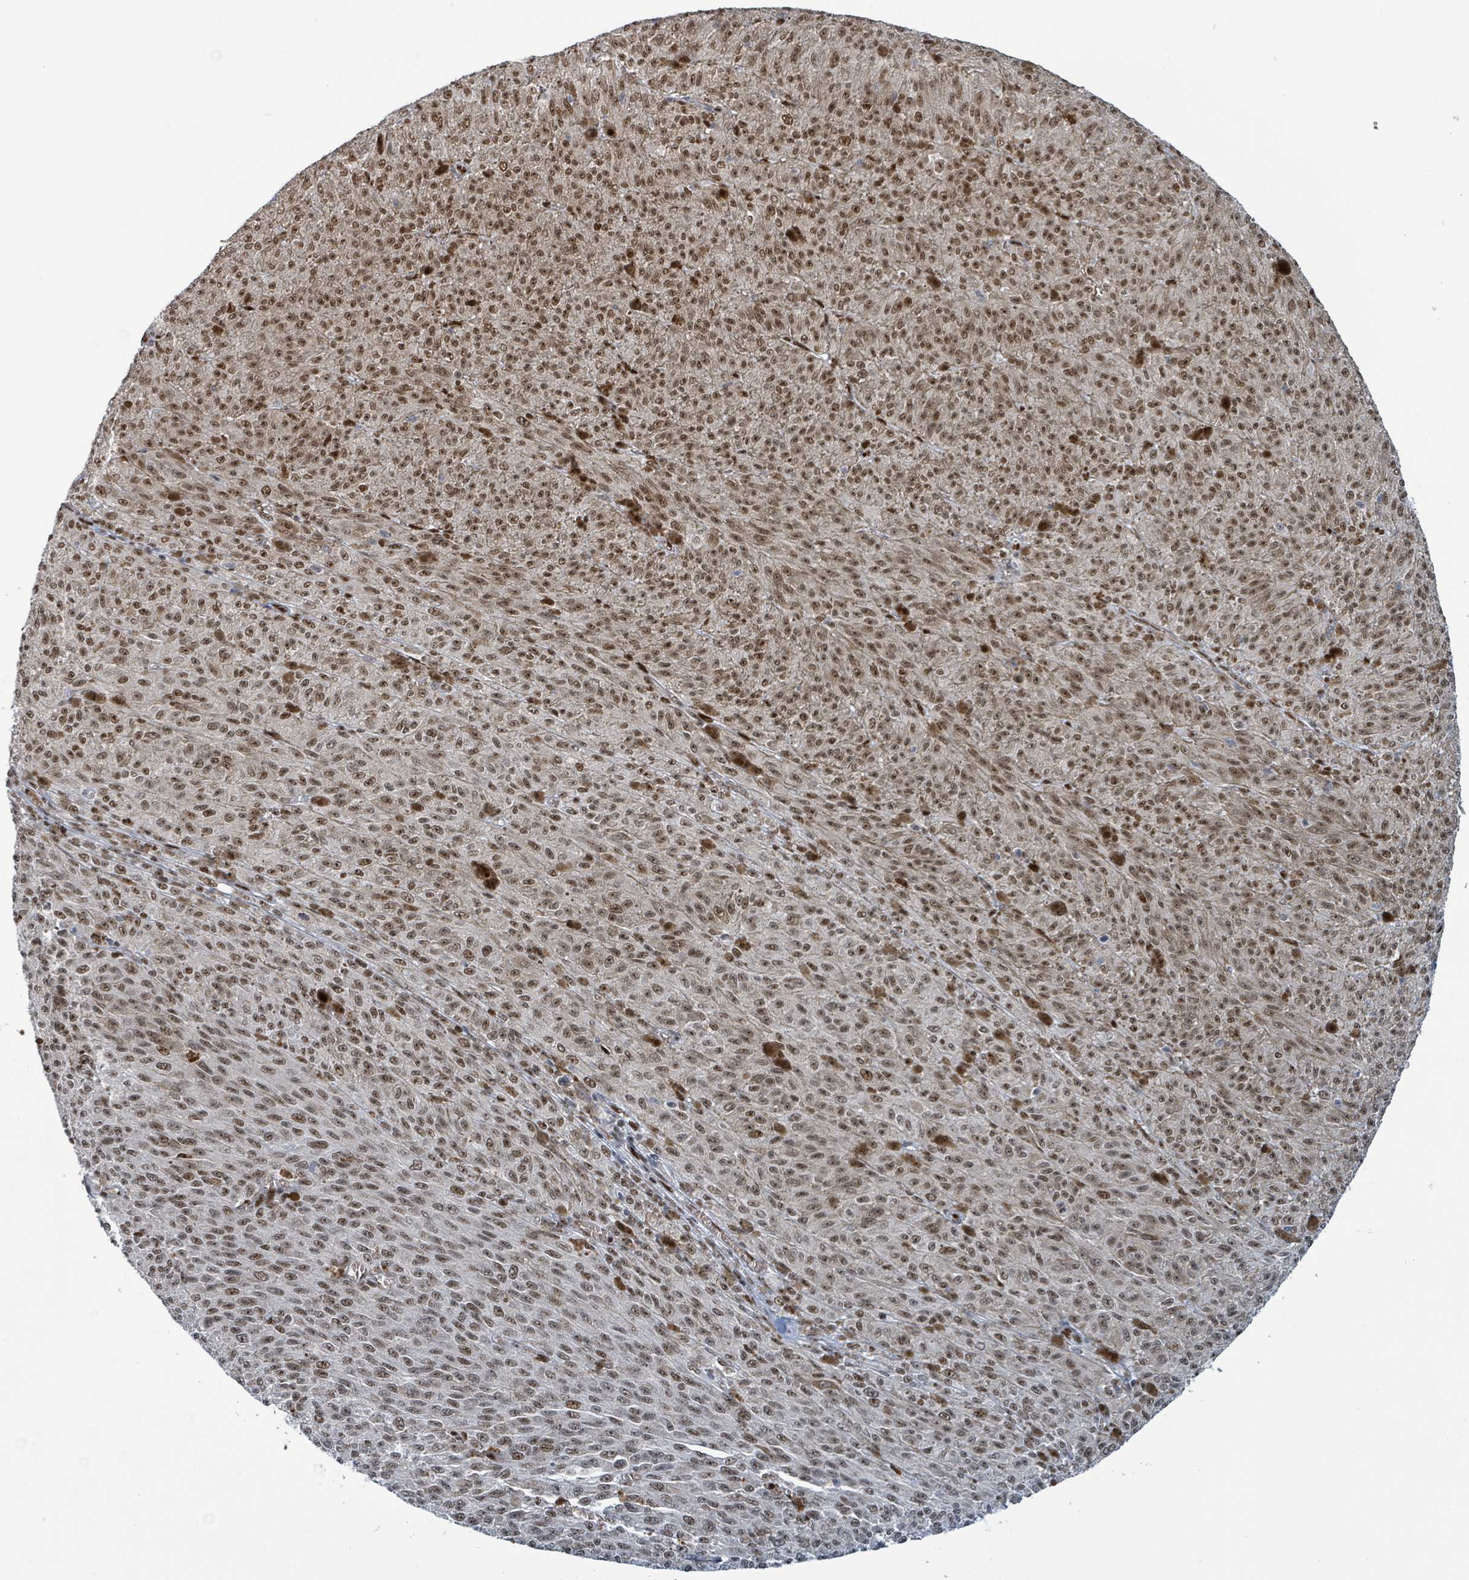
{"staining": {"intensity": "moderate", "quantity": ">75%", "location": "nuclear"}, "tissue": "melanoma", "cell_type": "Tumor cells", "image_type": "cancer", "snomed": [{"axis": "morphology", "description": "Malignant melanoma, NOS"}, {"axis": "topography", "description": "Skin"}], "caption": "Malignant melanoma stained for a protein demonstrates moderate nuclear positivity in tumor cells.", "gene": "KLF3", "patient": {"sex": "female", "age": 52}}